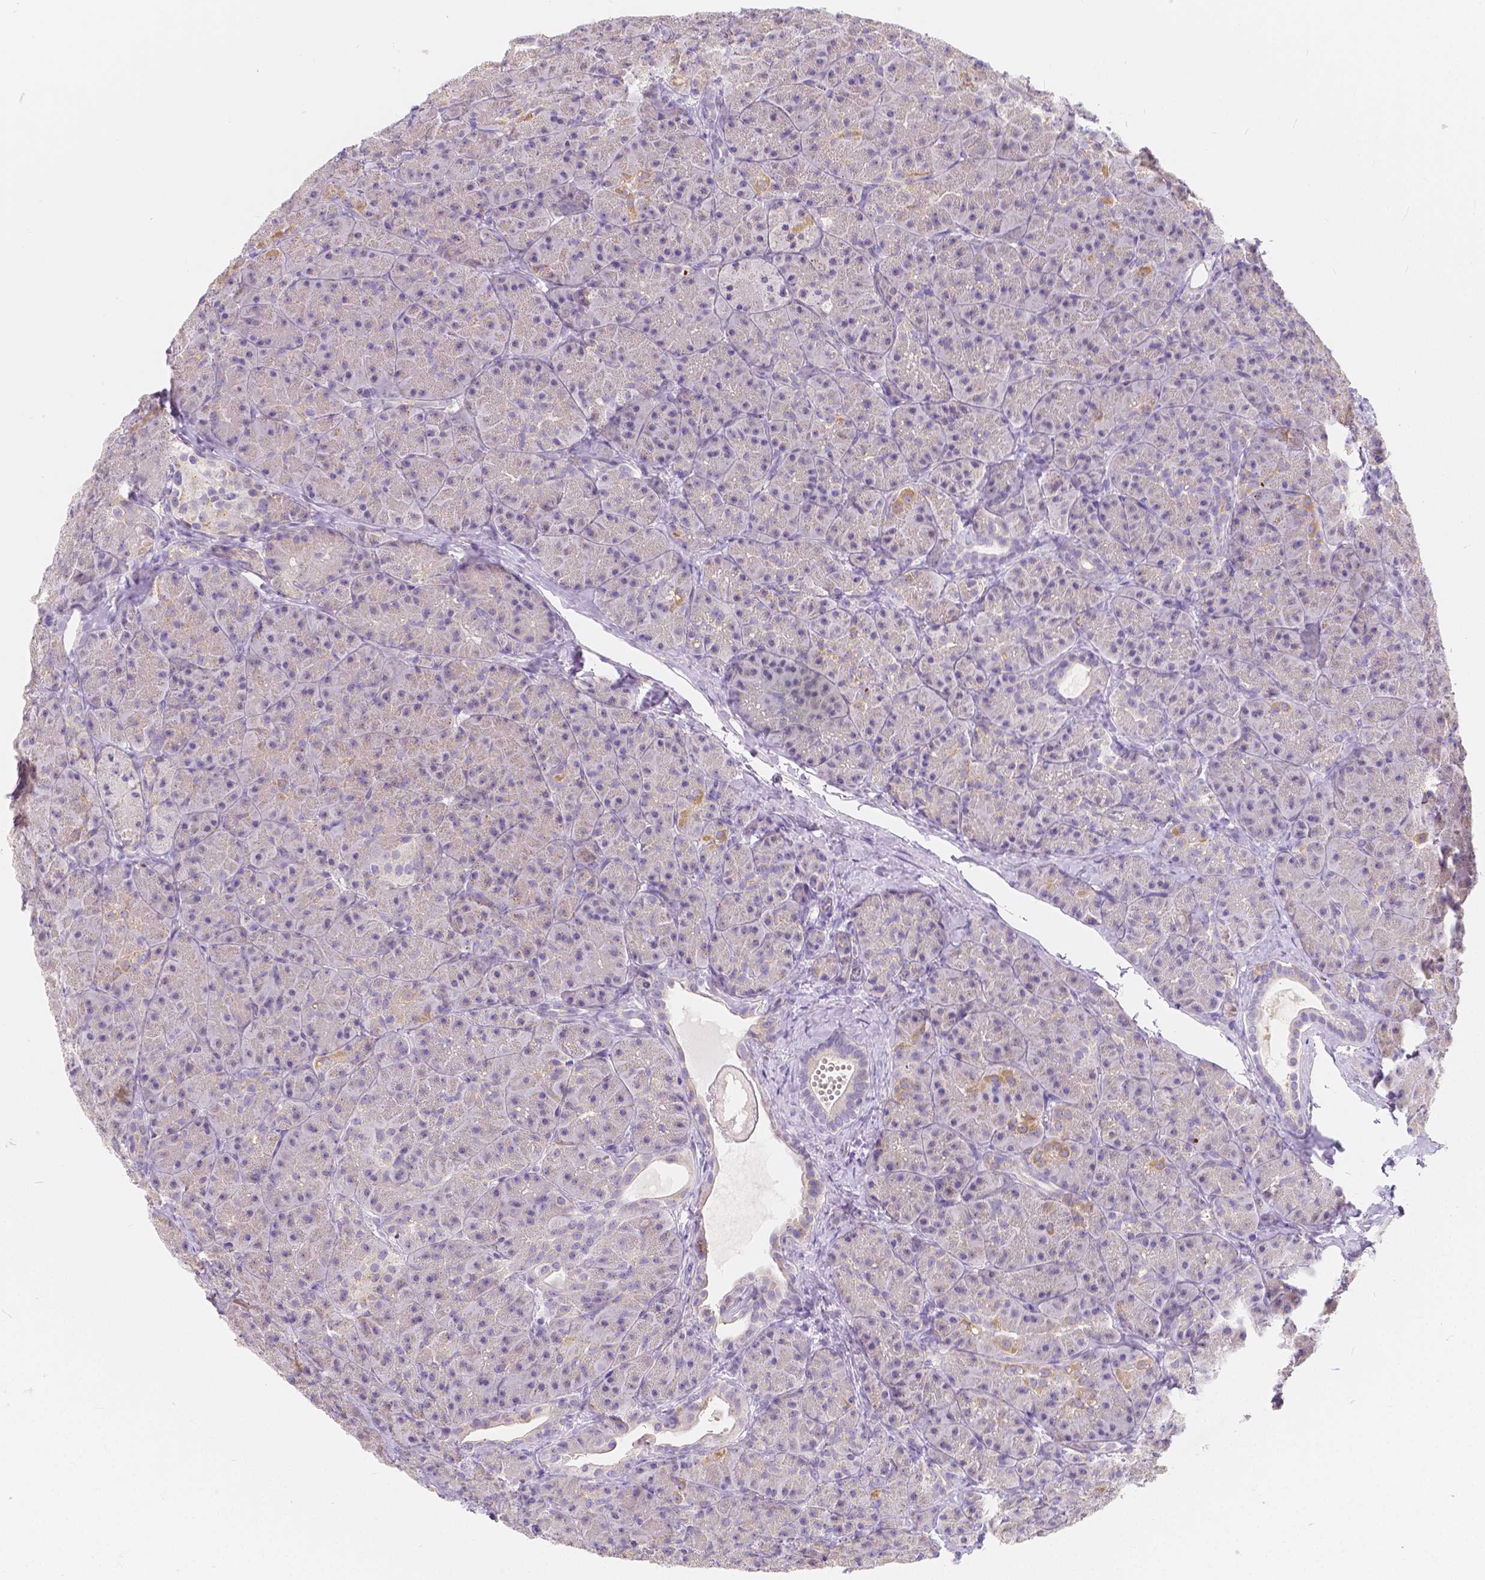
{"staining": {"intensity": "moderate", "quantity": "<25%", "location": "cytoplasmic/membranous"}, "tissue": "pancreas", "cell_type": "Exocrine glandular cells", "image_type": "normal", "snomed": [{"axis": "morphology", "description": "Normal tissue, NOS"}, {"axis": "topography", "description": "Pancreas"}], "caption": "A low amount of moderate cytoplasmic/membranous positivity is seen in about <25% of exocrine glandular cells in benign pancreas. (DAB IHC, brown staining for protein, blue staining for nuclei).", "gene": "RNF186", "patient": {"sex": "male", "age": 57}}